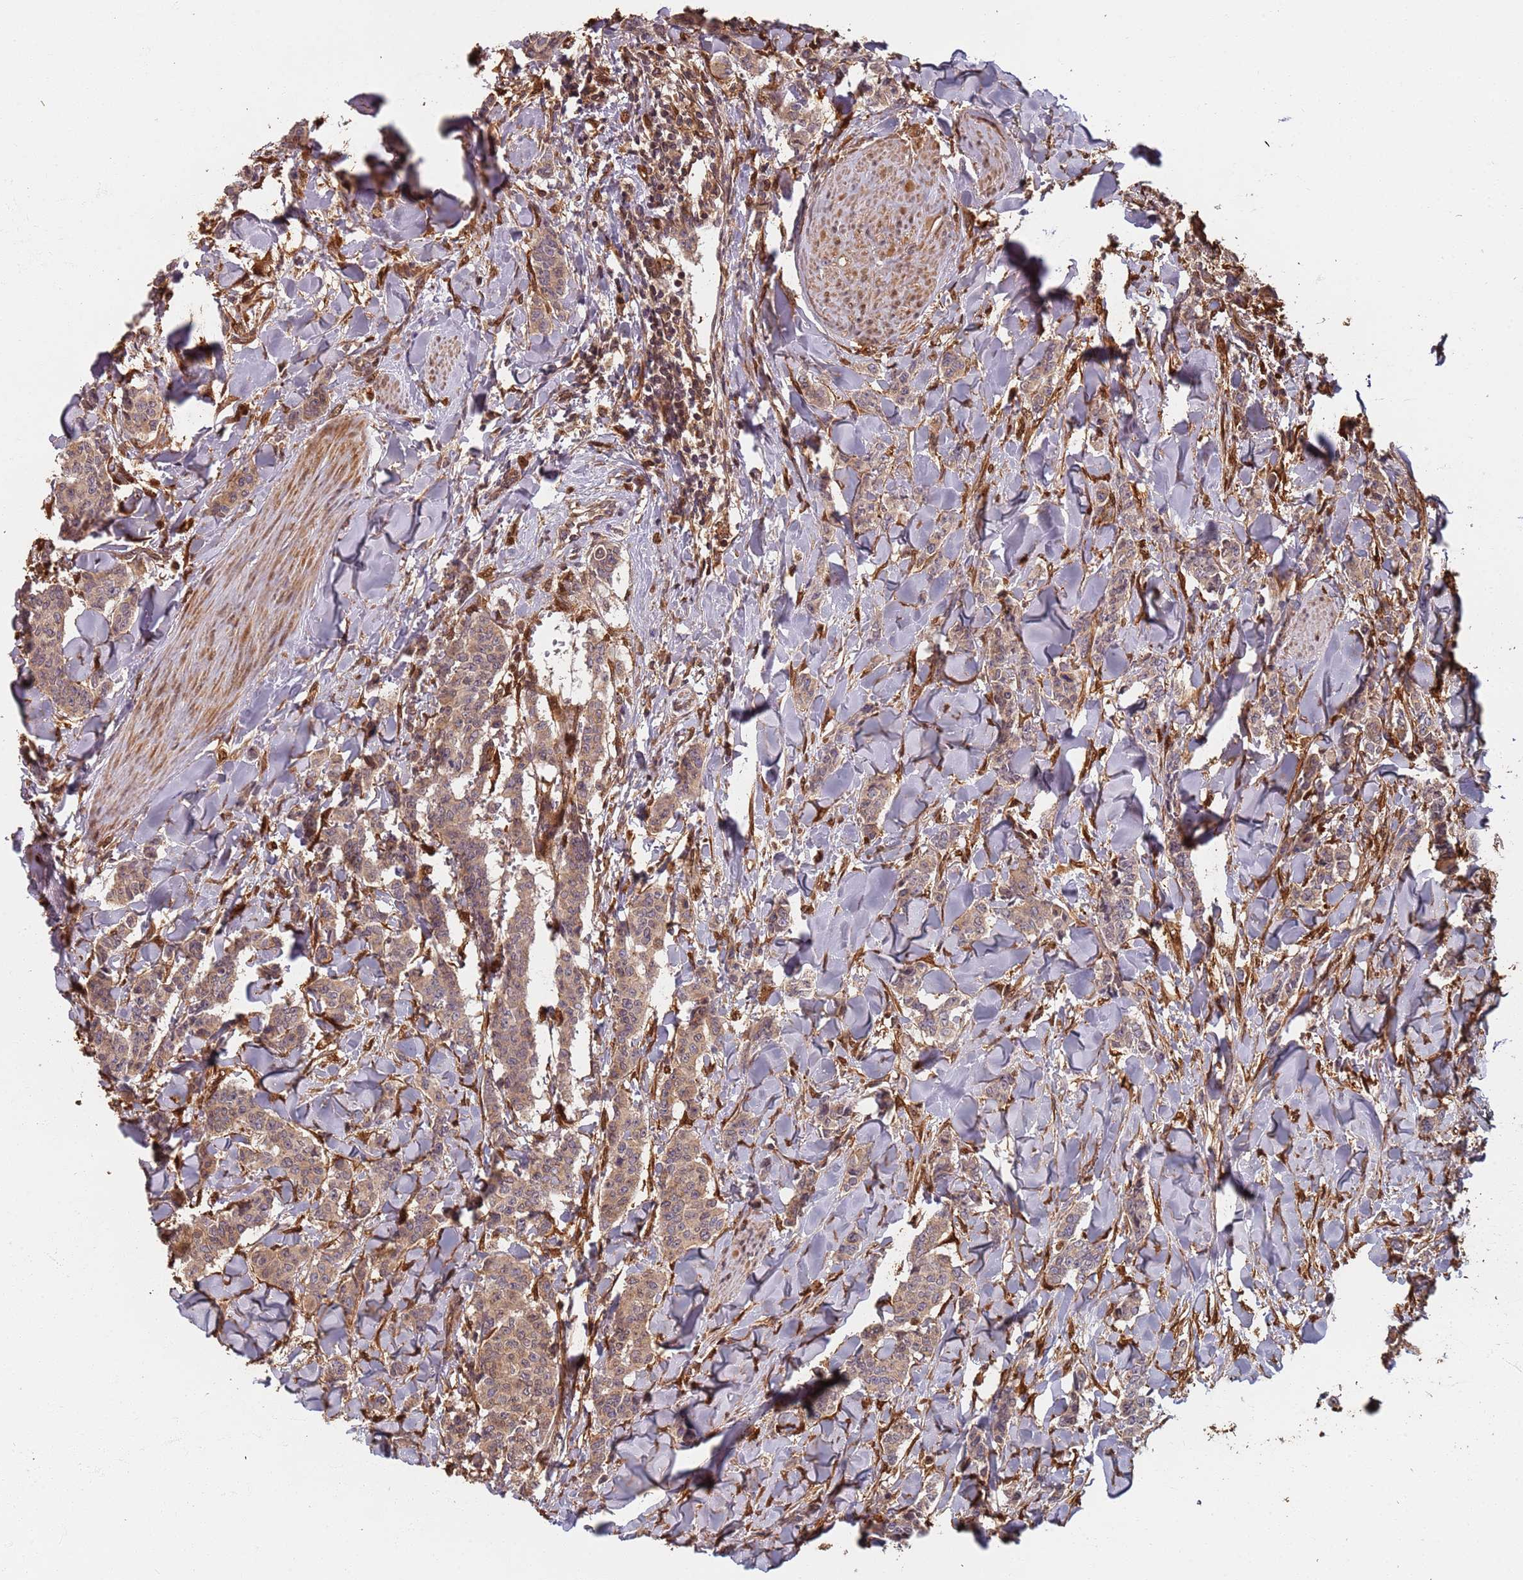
{"staining": {"intensity": "weak", "quantity": ">75%", "location": "cytoplasmic/membranous"}, "tissue": "breast cancer", "cell_type": "Tumor cells", "image_type": "cancer", "snomed": [{"axis": "morphology", "description": "Duct carcinoma"}, {"axis": "topography", "description": "Breast"}], "caption": "Immunohistochemistry of human breast infiltrating ductal carcinoma reveals low levels of weak cytoplasmic/membranous expression in approximately >75% of tumor cells.", "gene": "SDCCAG8", "patient": {"sex": "female", "age": 40}}